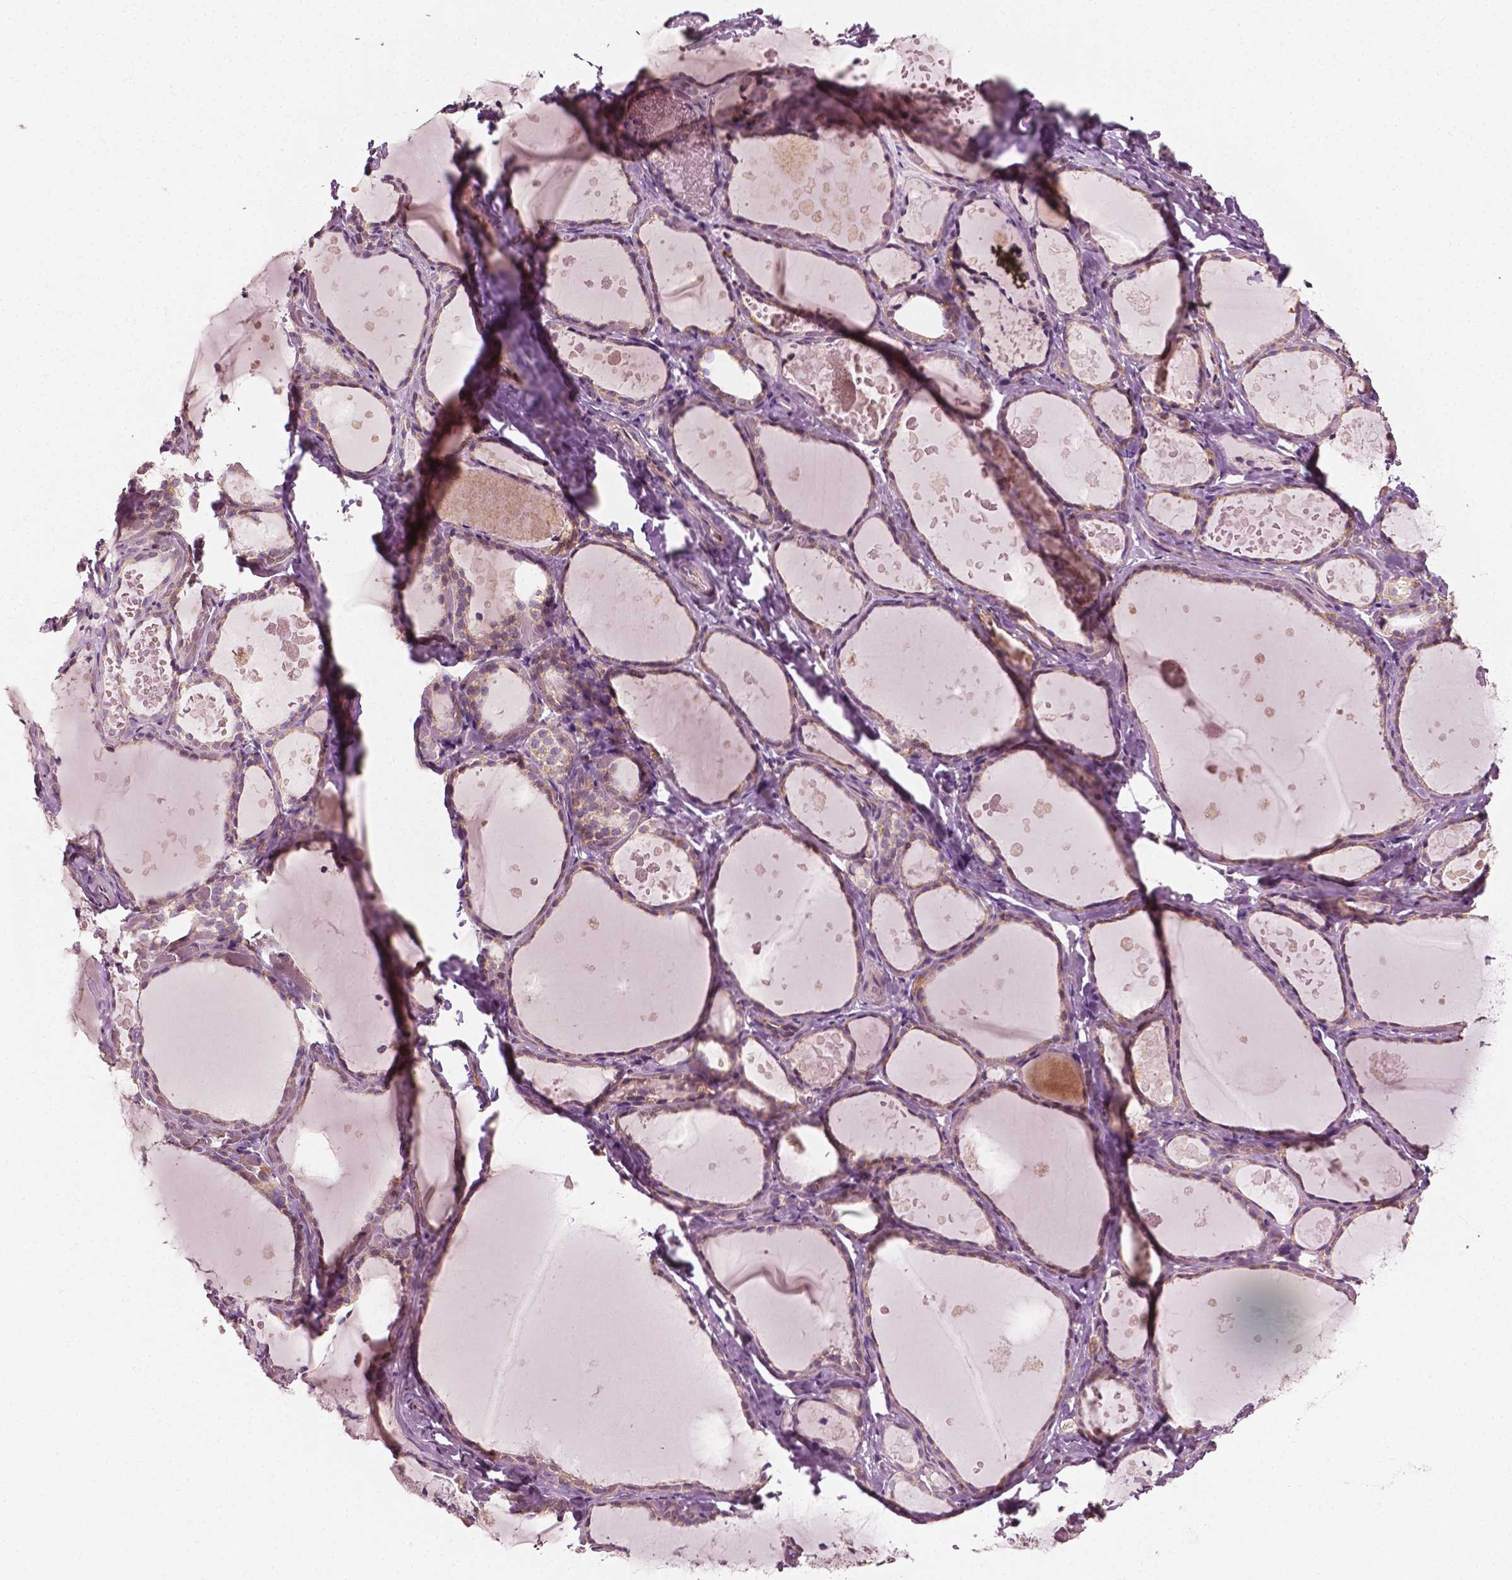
{"staining": {"intensity": "moderate", "quantity": ">75%", "location": "cytoplasmic/membranous"}, "tissue": "thyroid gland", "cell_type": "Glandular cells", "image_type": "normal", "snomed": [{"axis": "morphology", "description": "Normal tissue, NOS"}, {"axis": "topography", "description": "Thyroid gland"}], "caption": "The micrograph displays a brown stain indicating the presence of a protein in the cytoplasmic/membranous of glandular cells in thyroid gland.", "gene": "MCL1", "patient": {"sex": "female", "age": 56}}